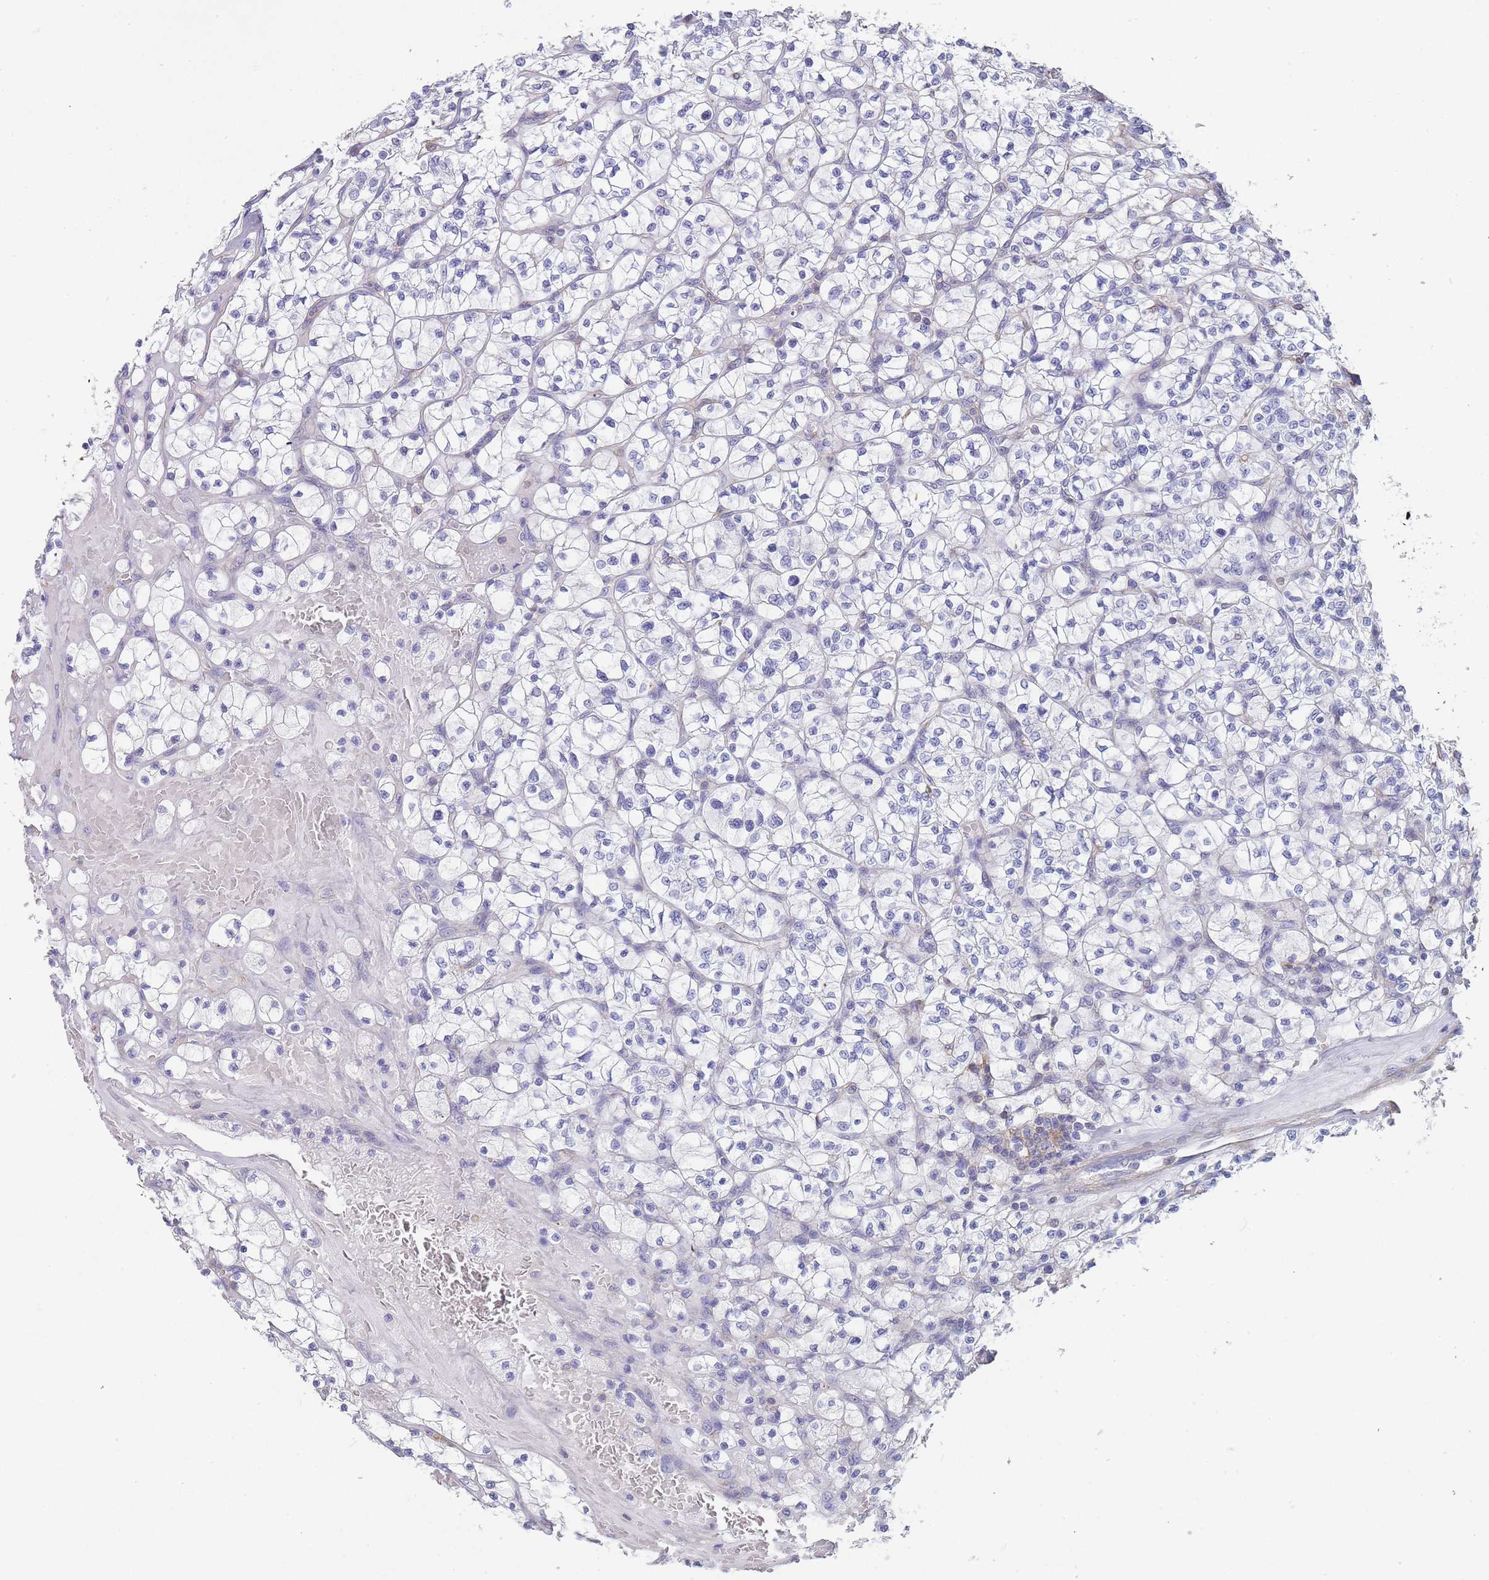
{"staining": {"intensity": "negative", "quantity": "none", "location": "none"}, "tissue": "renal cancer", "cell_type": "Tumor cells", "image_type": "cancer", "snomed": [{"axis": "morphology", "description": "Adenocarcinoma, NOS"}, {"axis": "topography", "description": "Kidney"}], "caption": "Immunohistochemistry (IHC) of adenocarcinoma (renal) exhibits no staining in tumor cells.", "gene": "NOP14", "patient": {"sex": "female", "age": 64}}